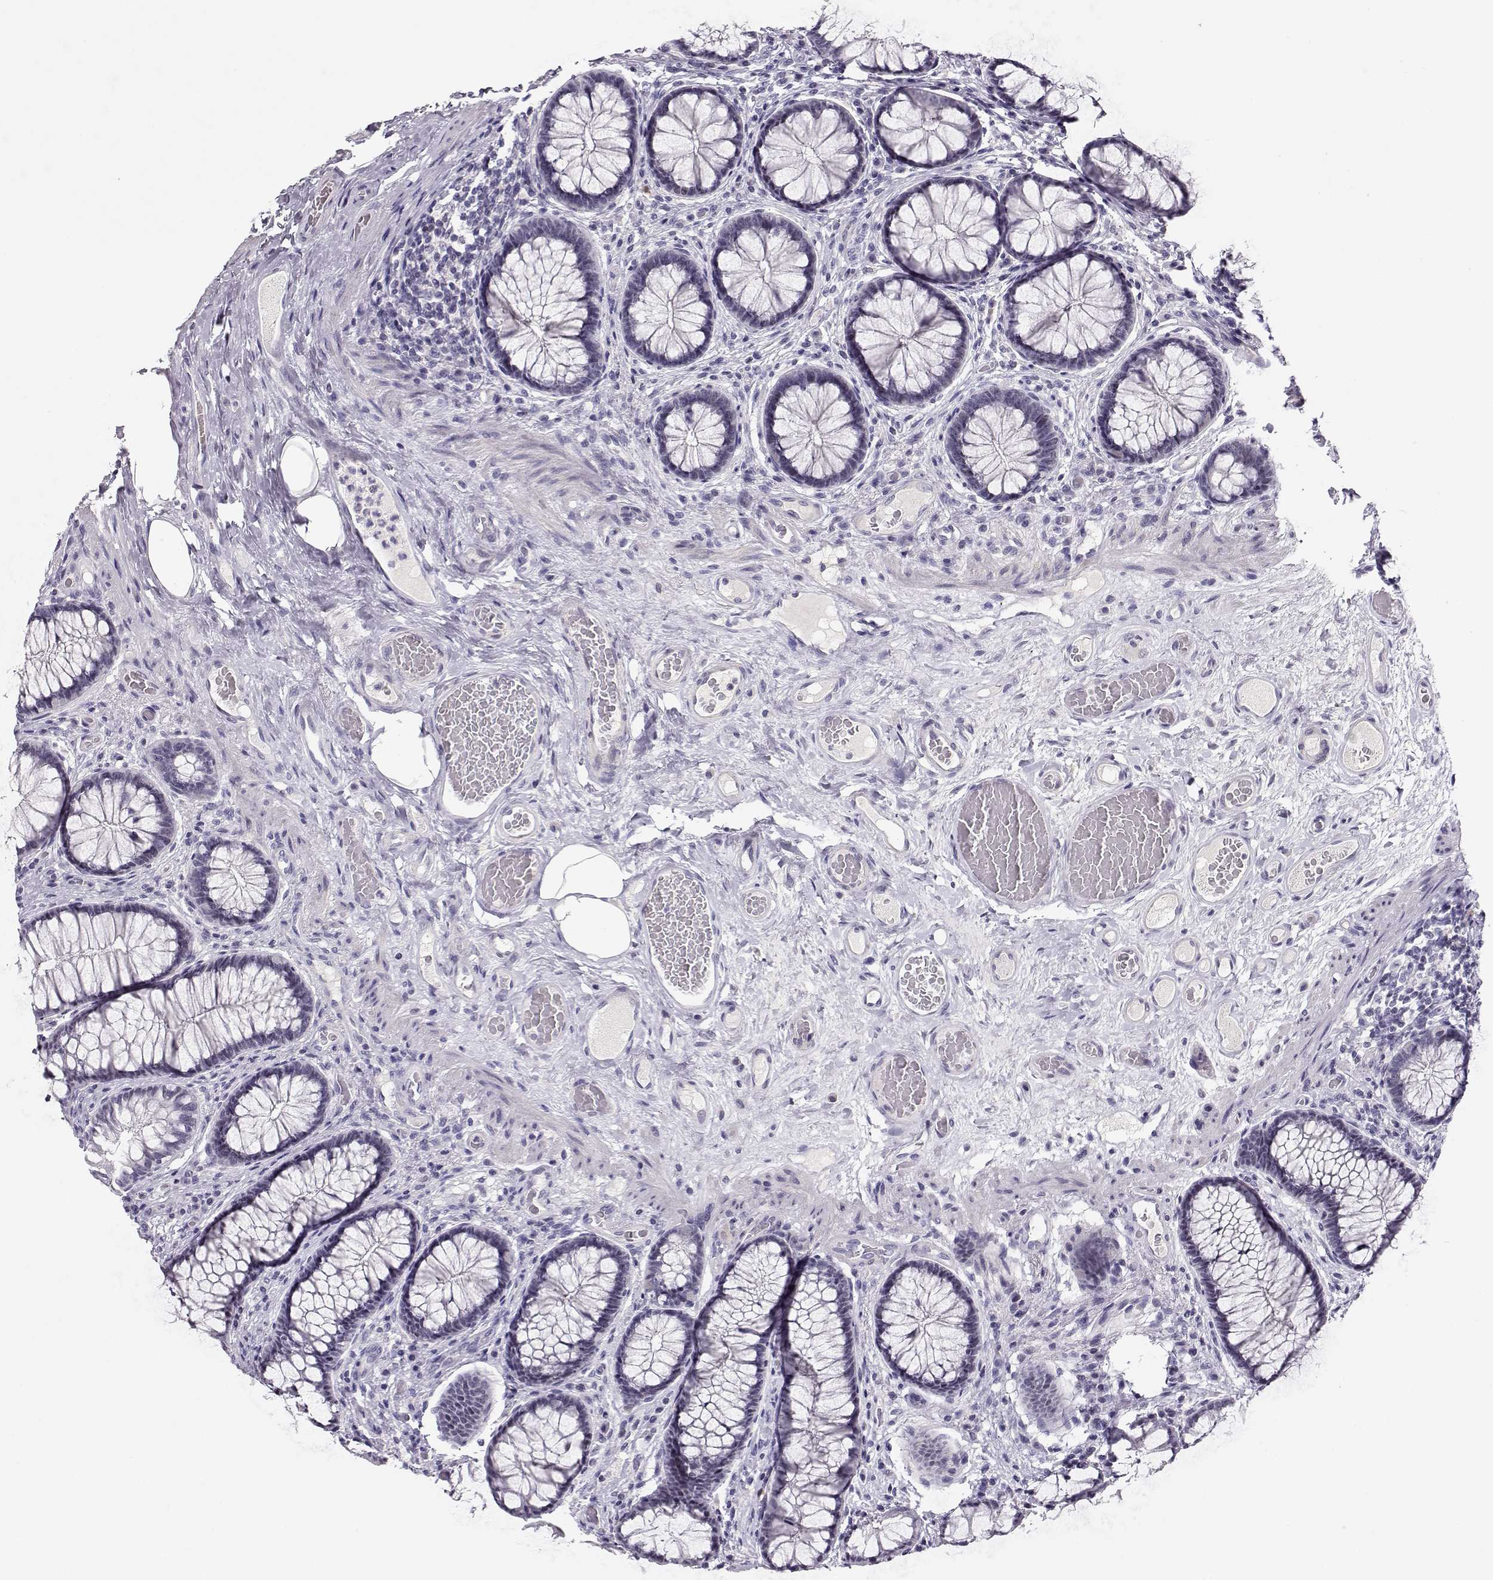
{"staining": {"intensity": "negative", "quantity": "none", "location": "none"}, "tissue": "colon", "cell_type": "Endothelial cells", "image_type": "normal", "snomed": [{"axis": "morphology", "description": "Normal tissue, NOS"}, {"axis": "topography", "description": "Colon"}], "caption": "The immunohistochemistry (IHC) micrograph has no significant expression in endothelial cells of colon. (Brightfield microscopy of DAB immunohistochemistry at high magnification).", "gene": "CRX", "patient": {"sex": "female", "age": 65}}